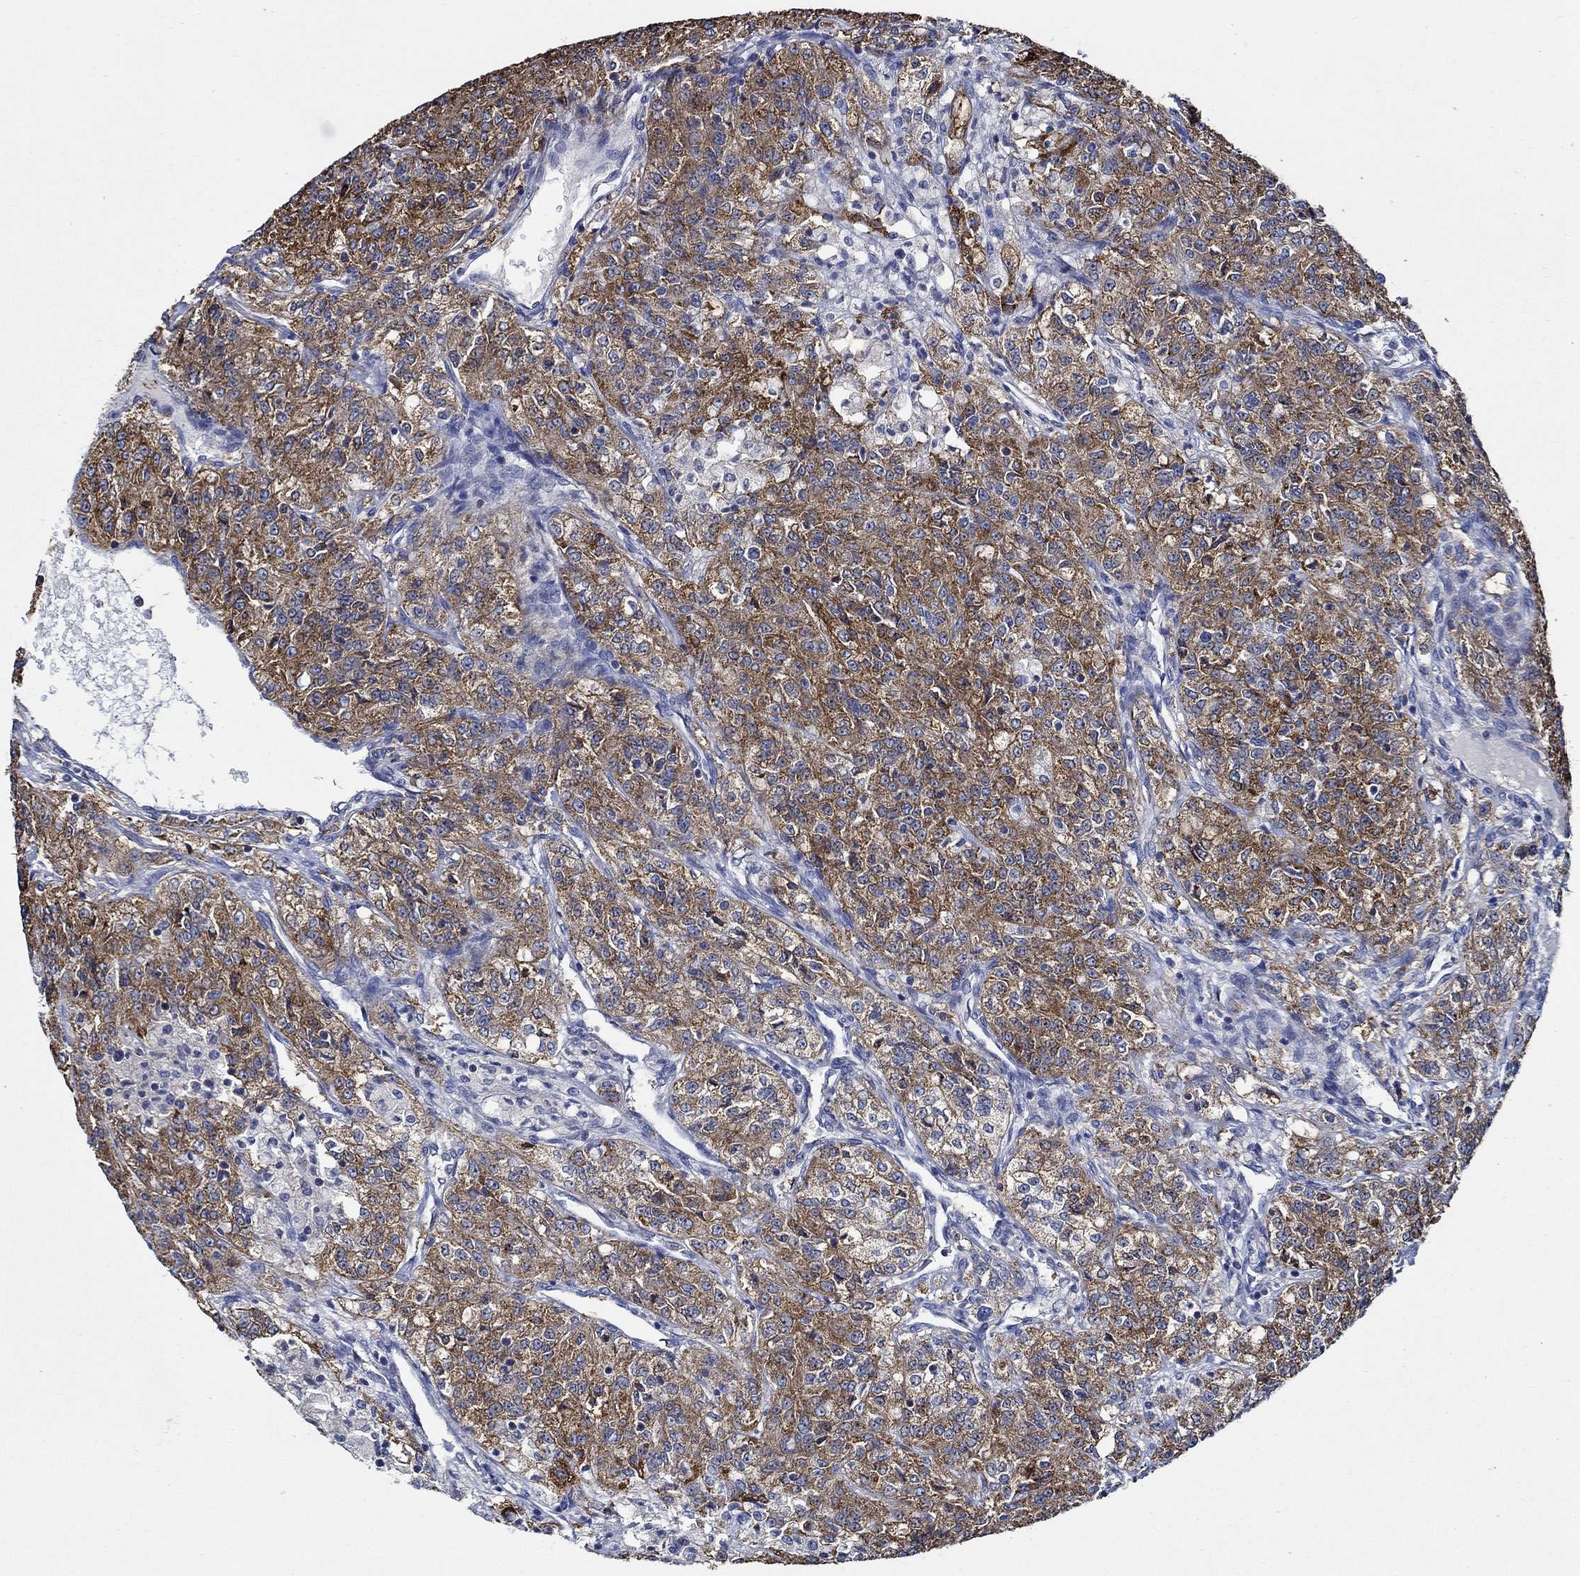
{"staining": {"intensity": "strong", "quantity": ">75%", "location": "cytoplasmic/membranous"}, "tissue": "renal cancer", "cell_type": "Tumor cells", "image_type": "cancer", "snomed": [{"axis": "morphology", "description": "Adenocarcinoma, NOS"}, {"axis": "topography", "description": "Kidney"}], "caption": "Immunohistochemistry (DAB) staining of human renal adenocarcinoma reveals strong cytoplasmic/membranous protein expression in about >75% of tumor cells.", "gene": "WDR53", "patient": {"sex": "female", "age": 63}}